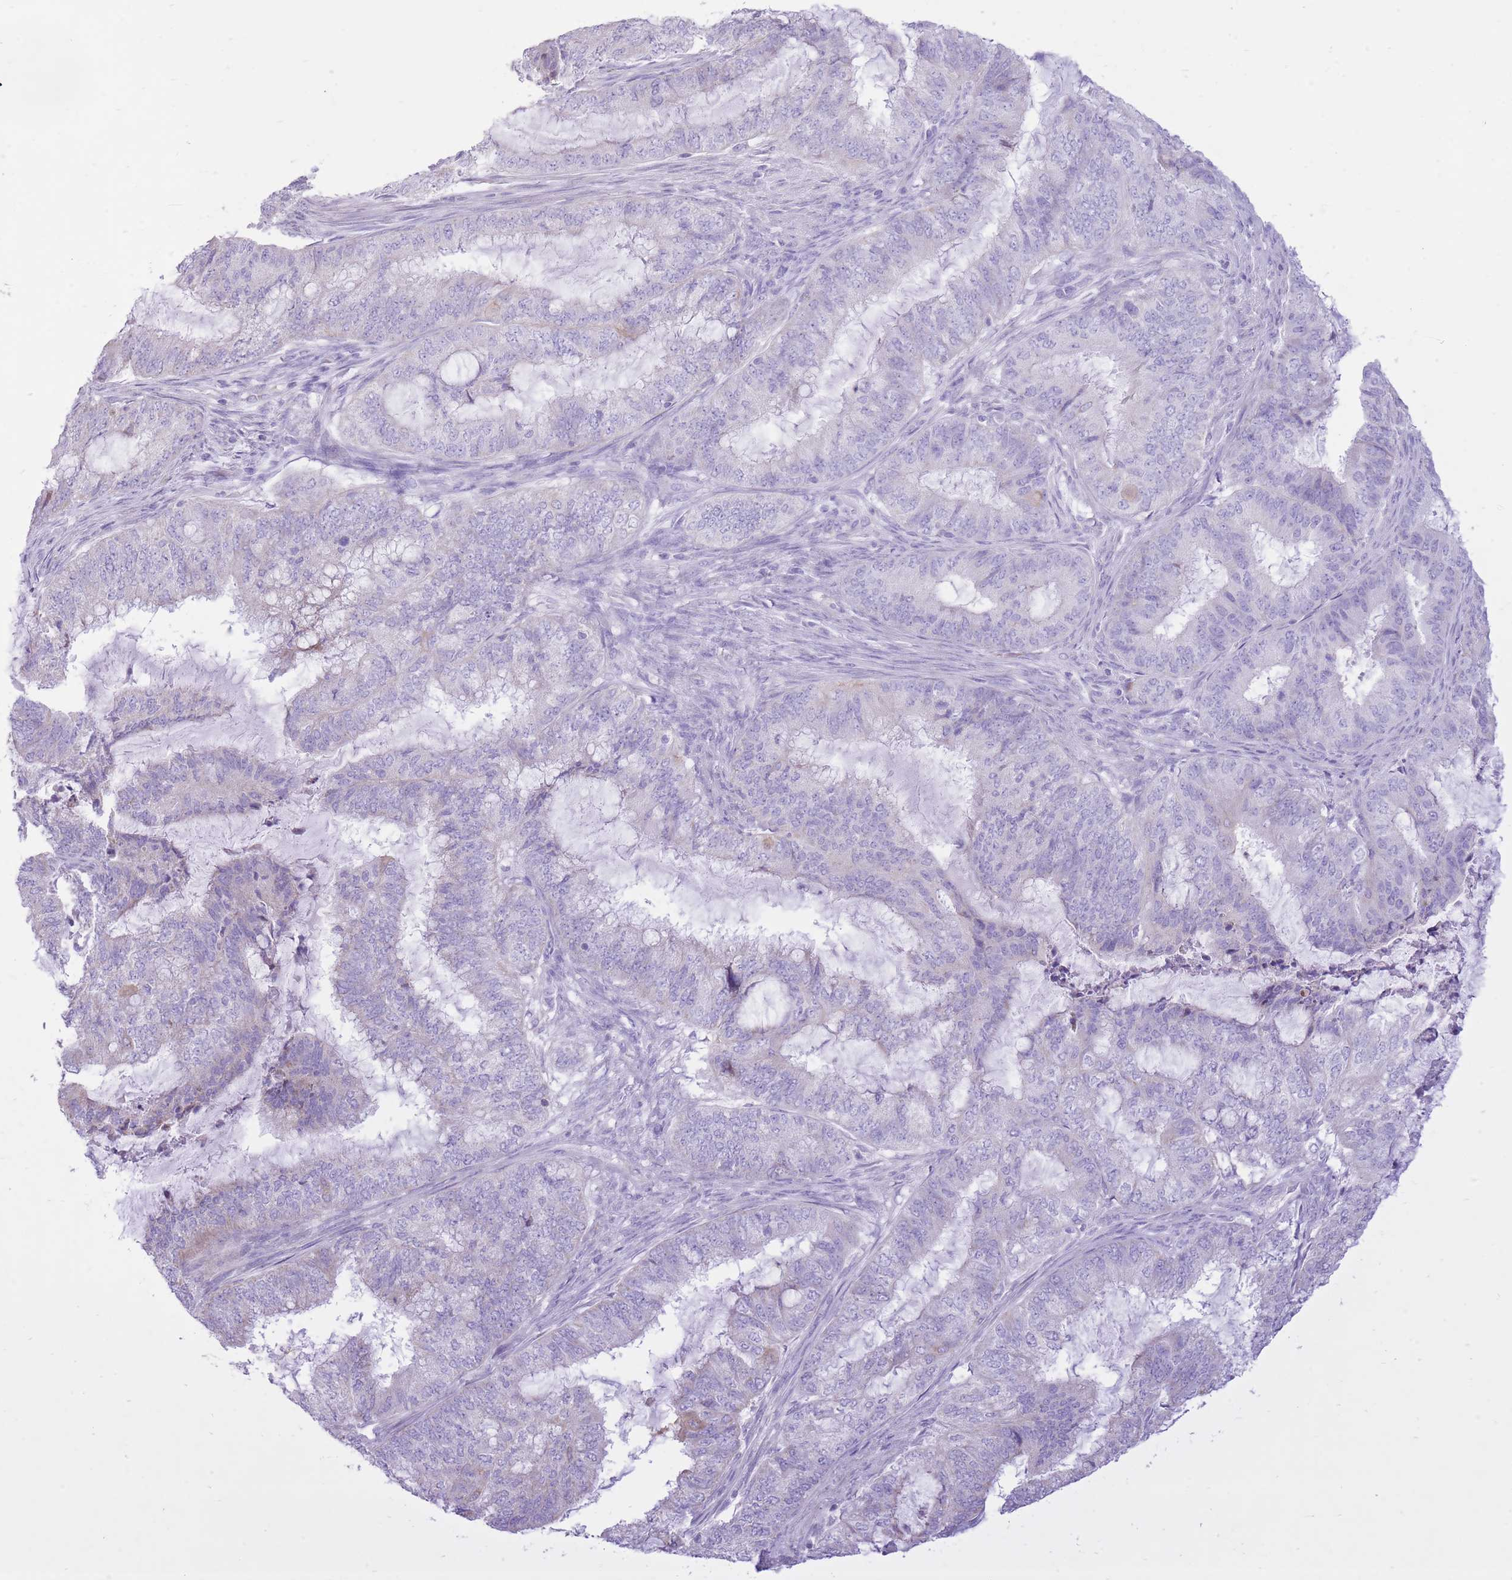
{"staining": {"intensity": "negative", "quantity": "none", "location": "none"}, "tissue": "endometrial cancer", "cell_type": "Tumor cells", "image_type": "cancer", "snomed": [{"axis": "morphology", "description": "Adenocarcinoma, NOS"}, {"axis": "topography", "description": "Endometrium"}], "caption": "Human endometrial cancer stained for a protein using immunohistochemistry (IHC) demonstrates no staining in tumor cells.", "gene": "SLC4A4", "patient": {"sex": "female", "age": 51}}